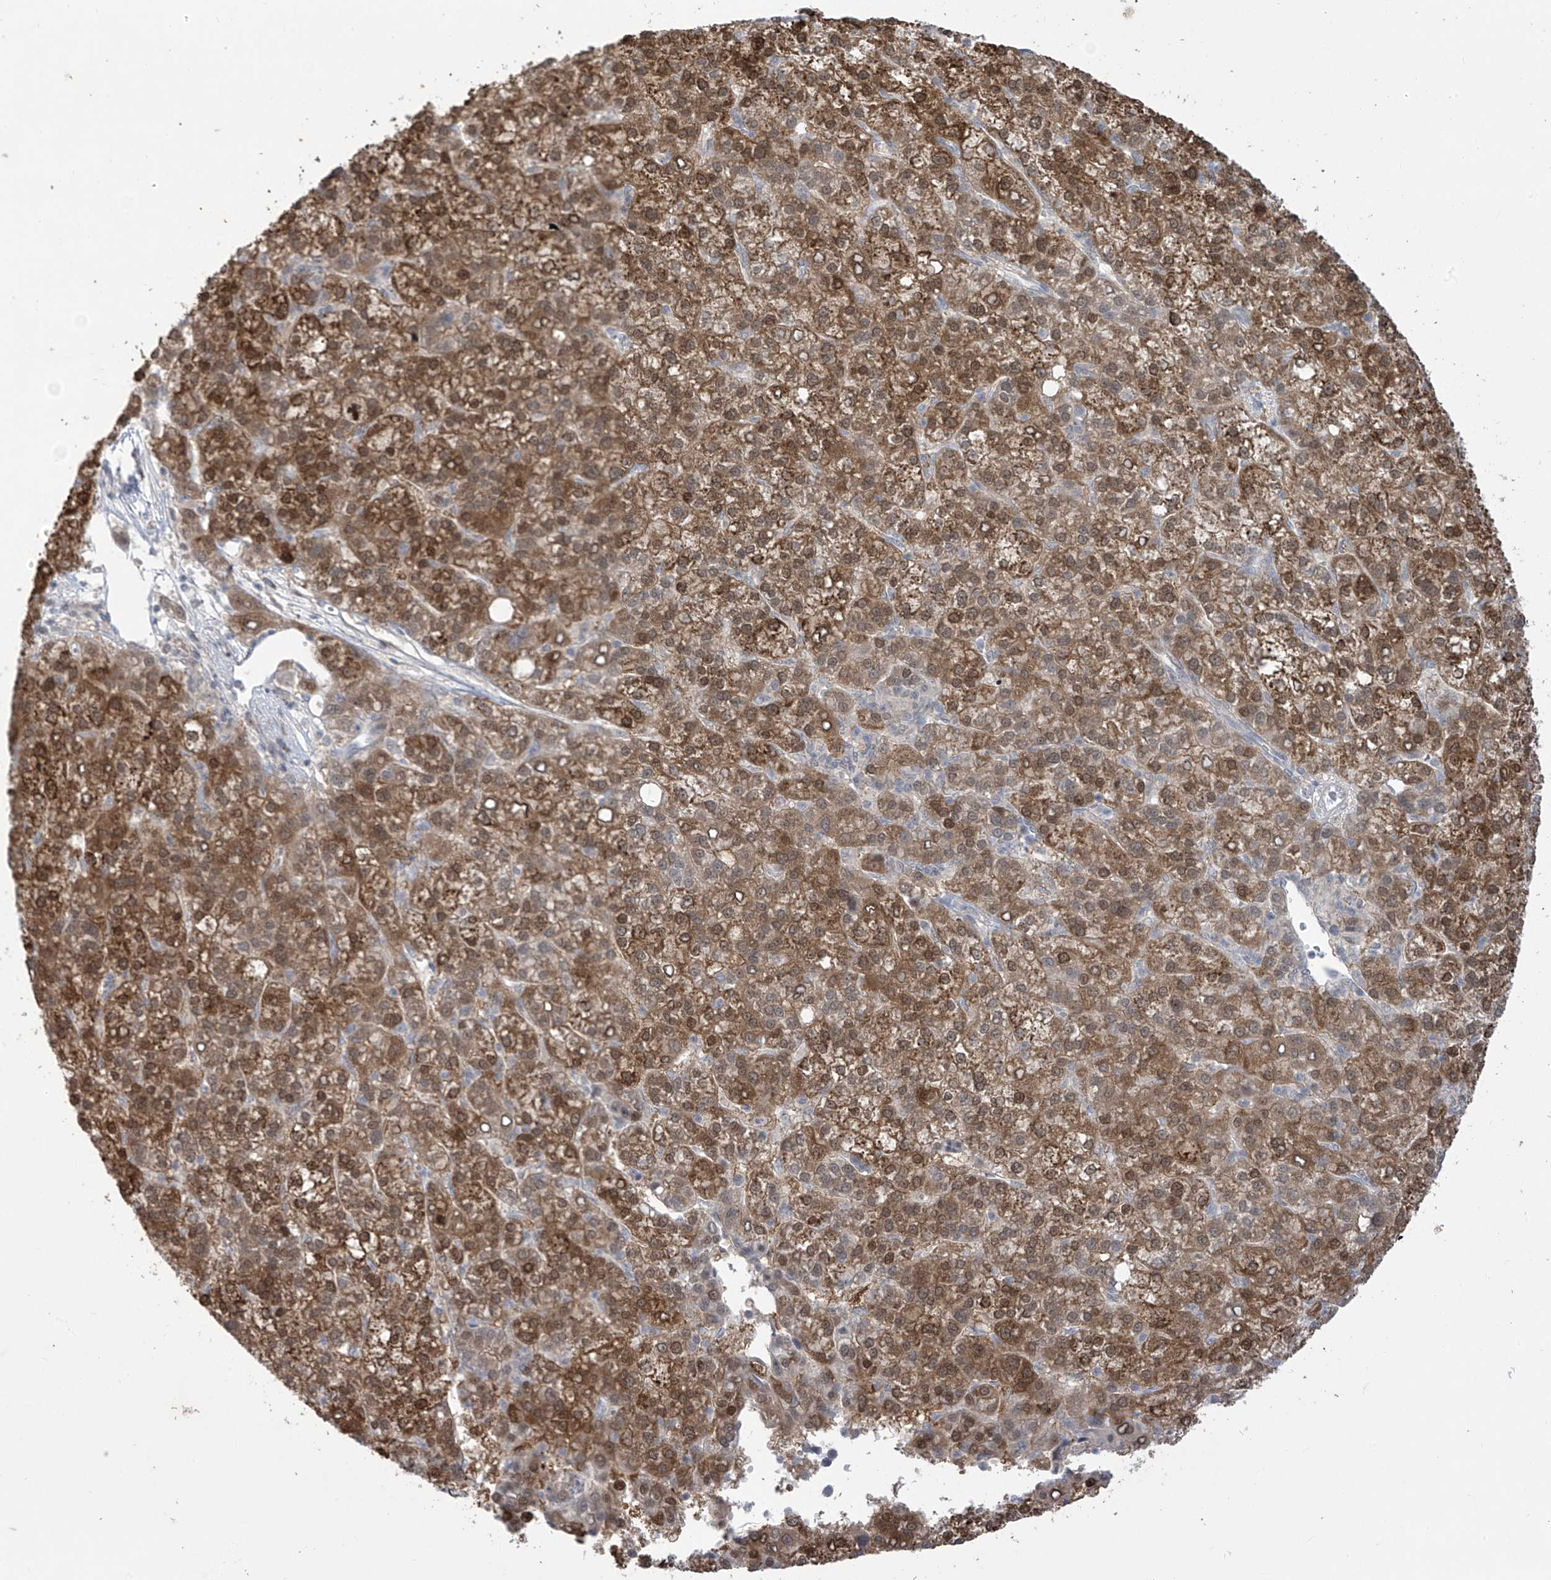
{"staining": {"intensity": "moderate", "quantity": ">75%", "location": "cytoplasmic/membranous"}, "tissue": "liver cancer", "cell_type": "Tumor cells", "image_type": "cancer", "snomed": [{"axis": "morphology", "description": "Carcinoma, Hepatocellular, NOS"}, {"axis": "topography", "description": "Liver"}], "caption": "IHC of hepatocellular carcinoma (liver) exhibits medium levels of moderate cytoplasmic/membranous positivity in approximately >75% of tumor cells.", "gene": "OGT", "patient": {"sex": "female", "age": 58}}